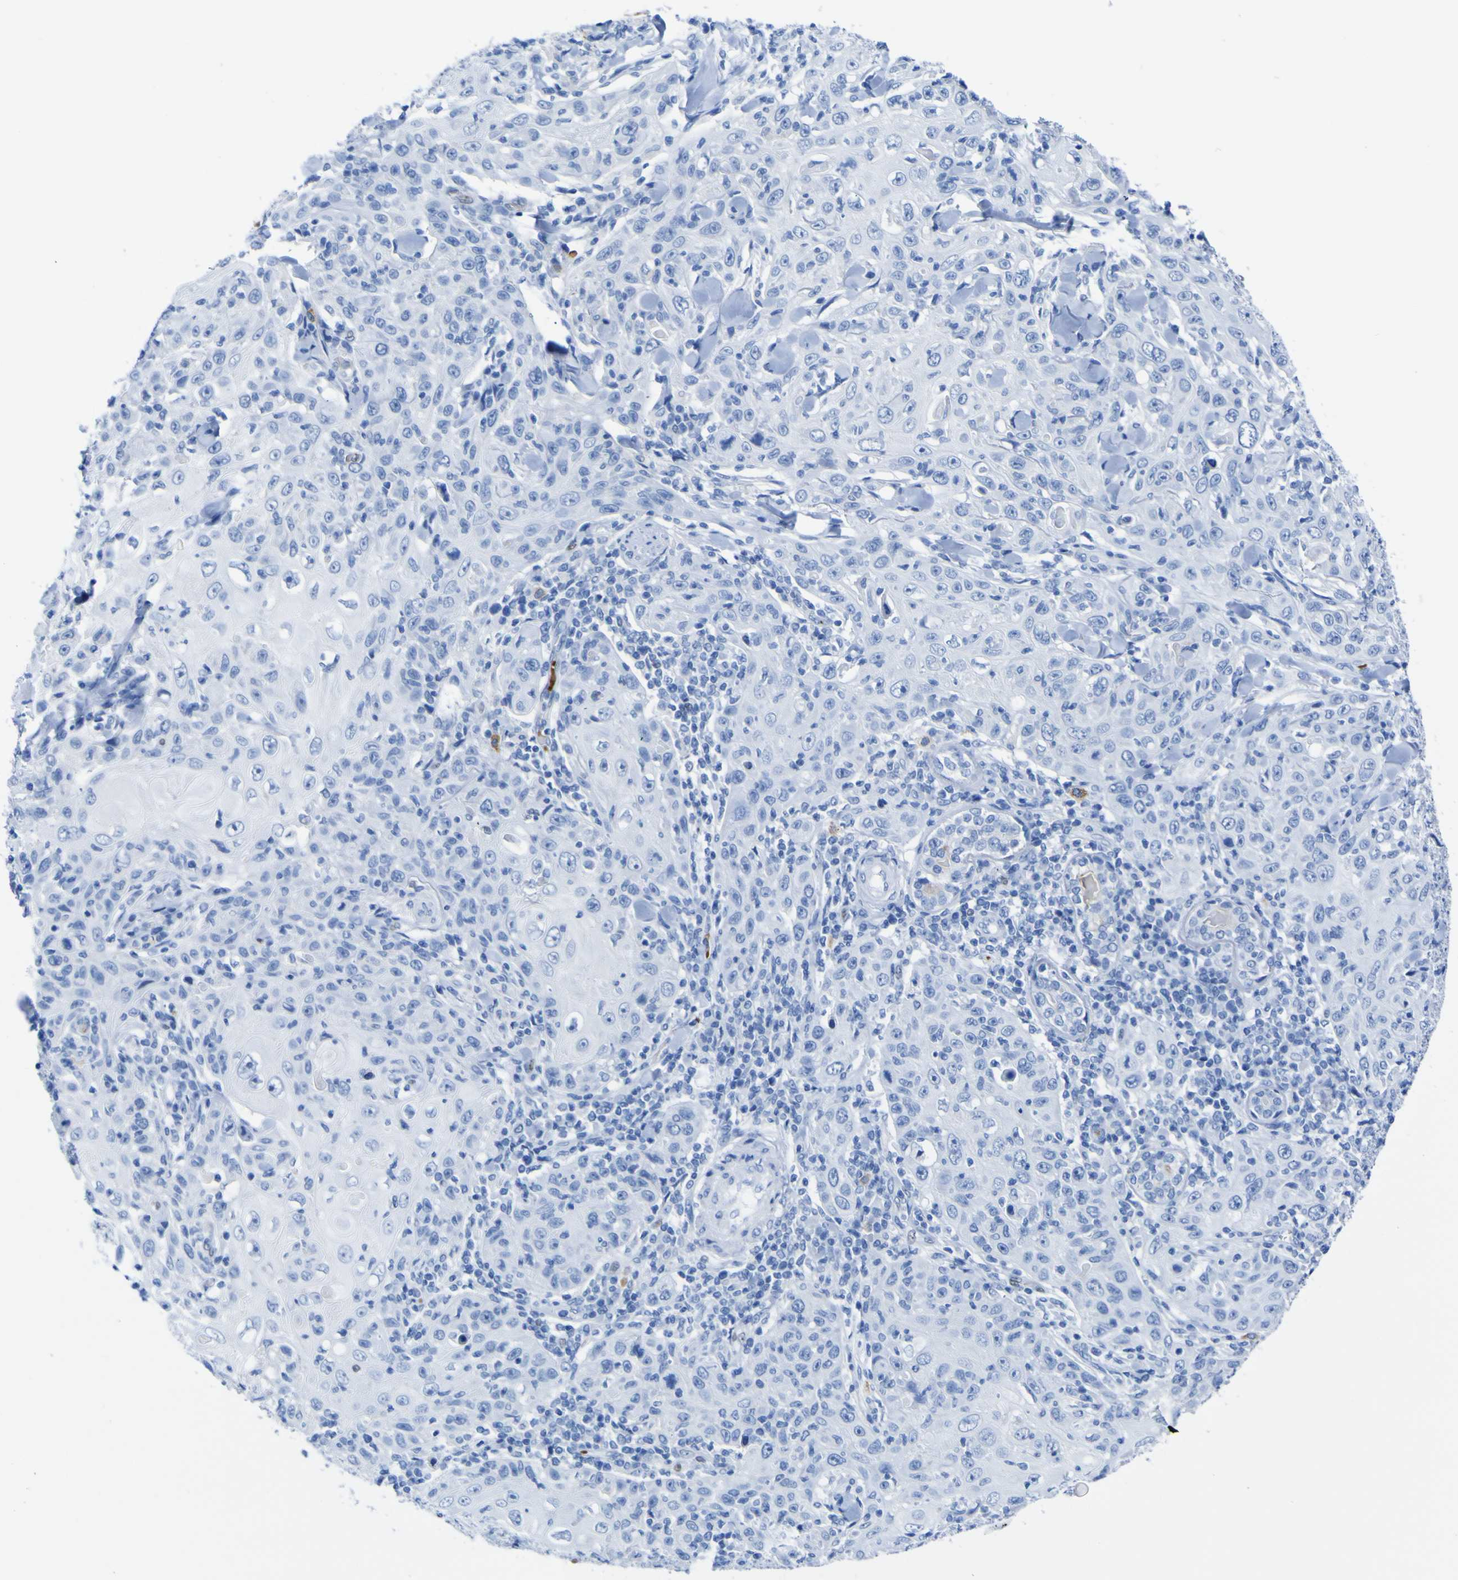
{"staining": {"intensity": "negative", "quantity": "none", "location": "none"}, "tissue": "skin cancer", "cell_type": "Tumor cells", "image_type": "cancer", "snomed": [{"axis": "morphology", "description": "Squamous cell carcinoma, NOS"}, {"axis": "topography", "description": "Skin"}], "caption": "High power microscopy histopathology image of an immunohistochemistry image of skin cancer, revealing no significant positivity in tumor cells.", "gene": "DACH1", "patient": {"sex": "female", "age": 88}}